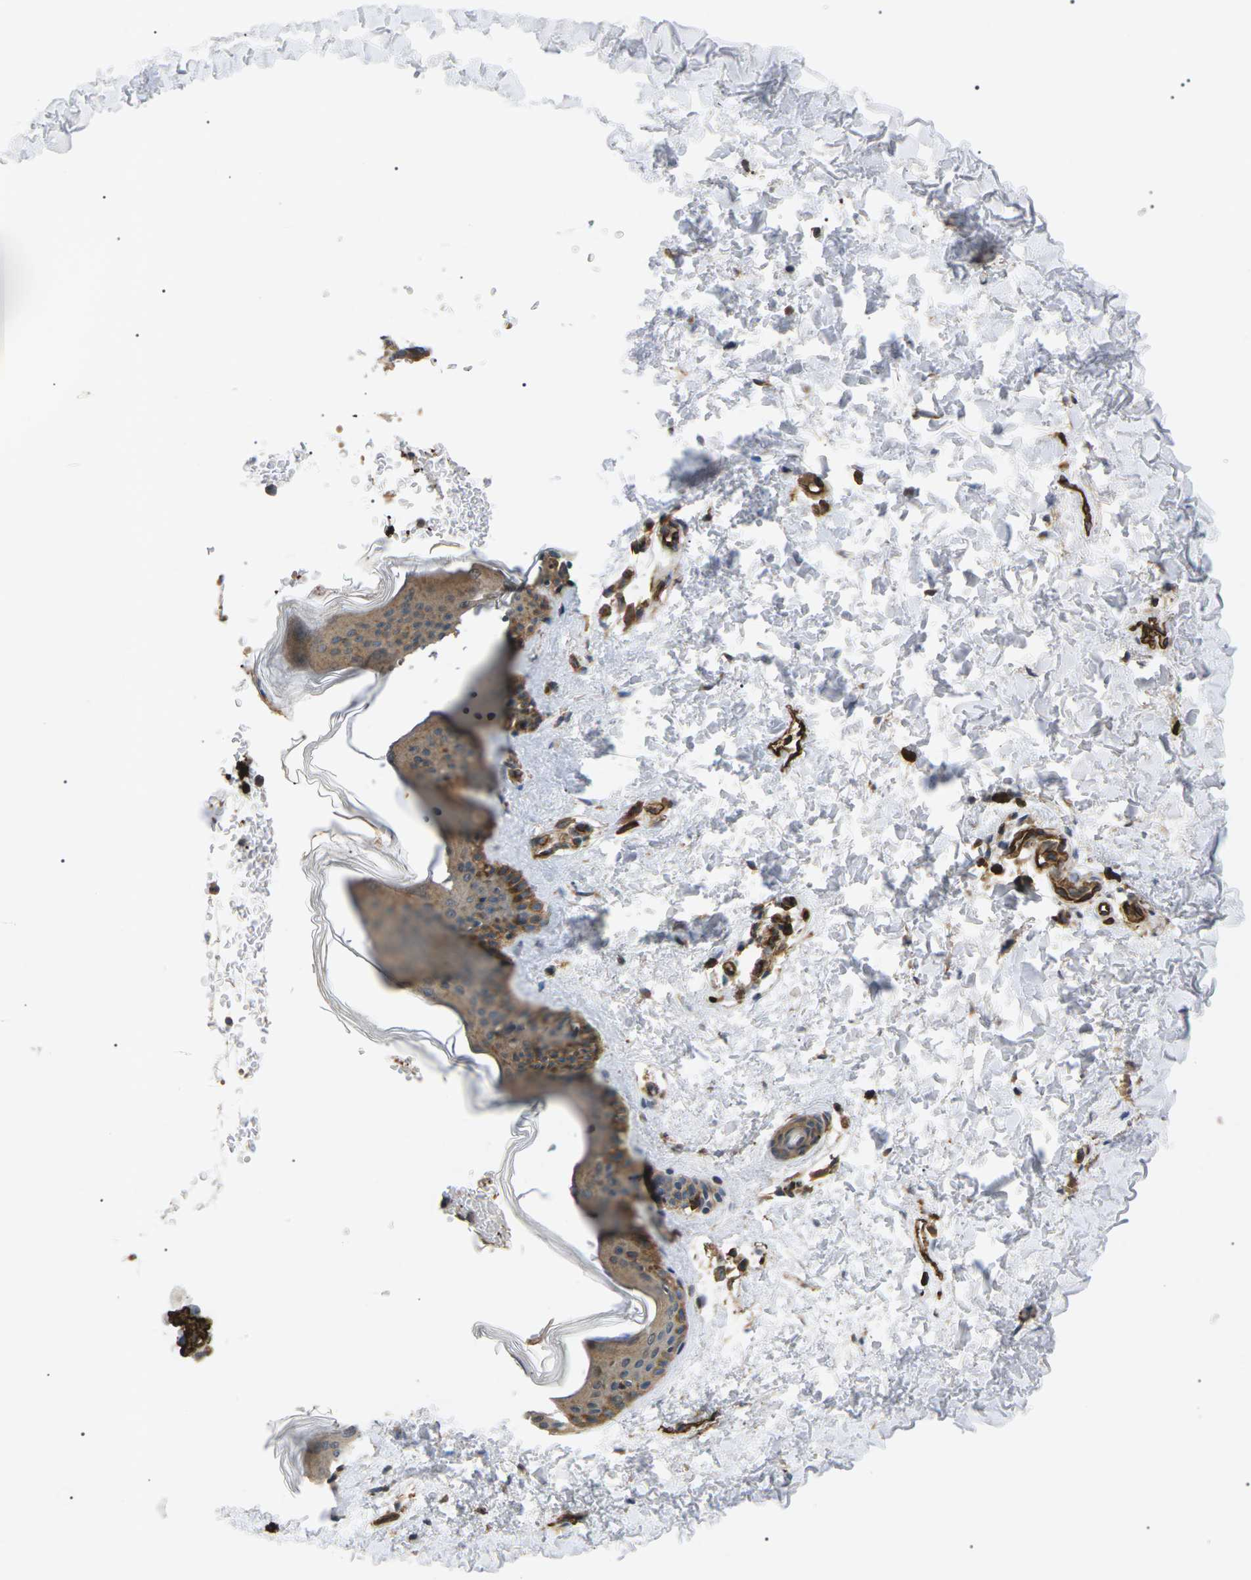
{"staining": {"intensity": "moderate", "quantity": ">75%", "location": "cytoplasmic/membranous"}, "tissue": "skin", "cell_type": "Fibroblasts", "image_type": "normal", "snomed": [{"axis": "morphology", "description": "Normal tissue, NOS"}, {"axis": "topography", "description": "Skin"}], "caption": "This micrograph displays IHC staining of normal skin, with medium moderate cytoplasmic/membranous staining in approximately >75% of fibroblasts.", "gene": "TMTC4", "patient": {"sex": "female", "age": 41}}